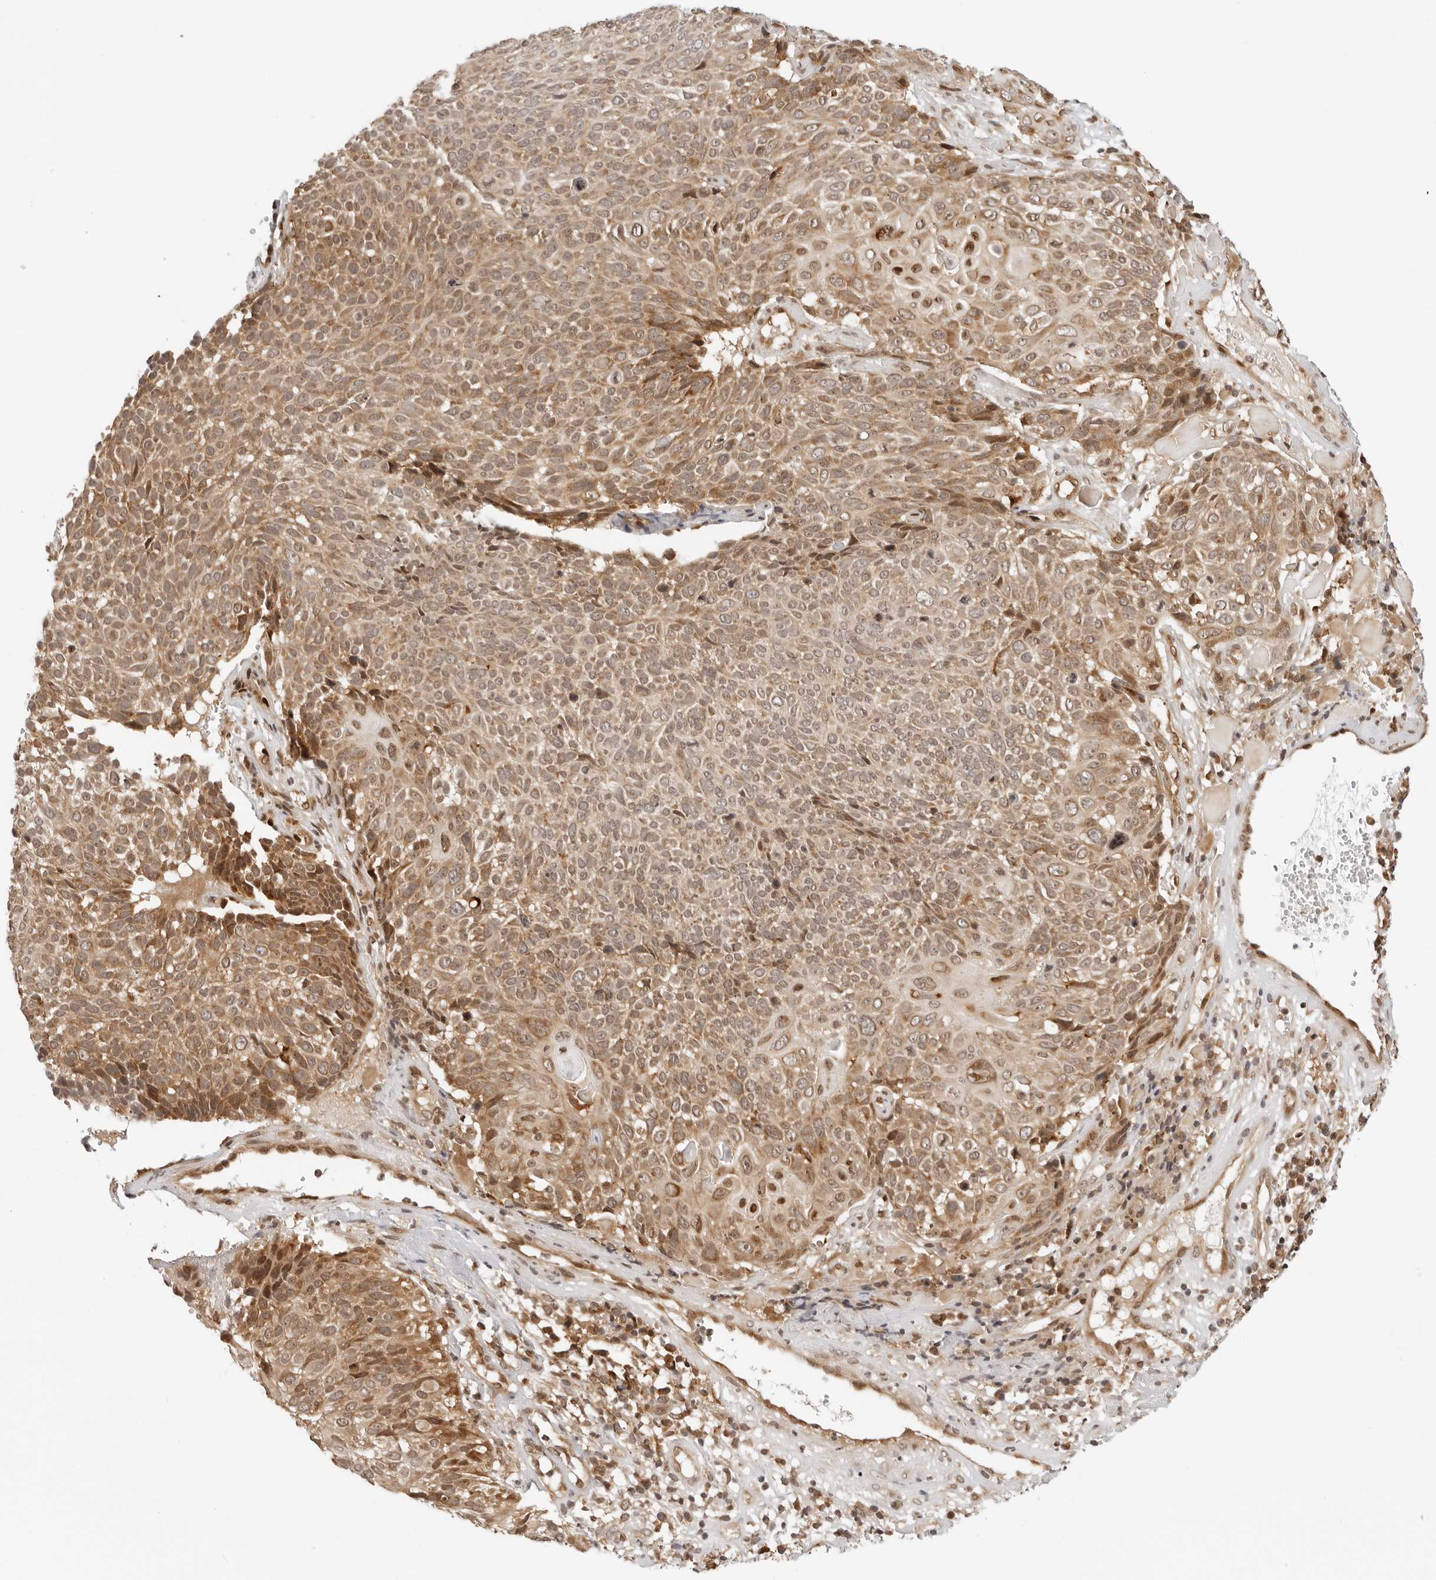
{"staining": {"intensity": "moderate", "quantity": ">75%", "location": "cytoplasmic/membranous"}, "tissue": "cervical cancer", "cell_type": "Tumor cells", "image_type": "cancer", "snomed": [{"axis": "morphology", "description": "Squamous cell carcinoma, NOS"}, {"axis": "topography", "description": "Cervix"}], "caption": "Tumor cells demonstrate medium levels of moderate cytoplasmic/membranous positivity in about >75% of cells in human cervical cancer. (DAB (3,3'-diaminobenzidine) IHC with brightfield microscopy, high magnification).", "gene": "RC3H1", "patient": {"sex": "female", "age": 74}}